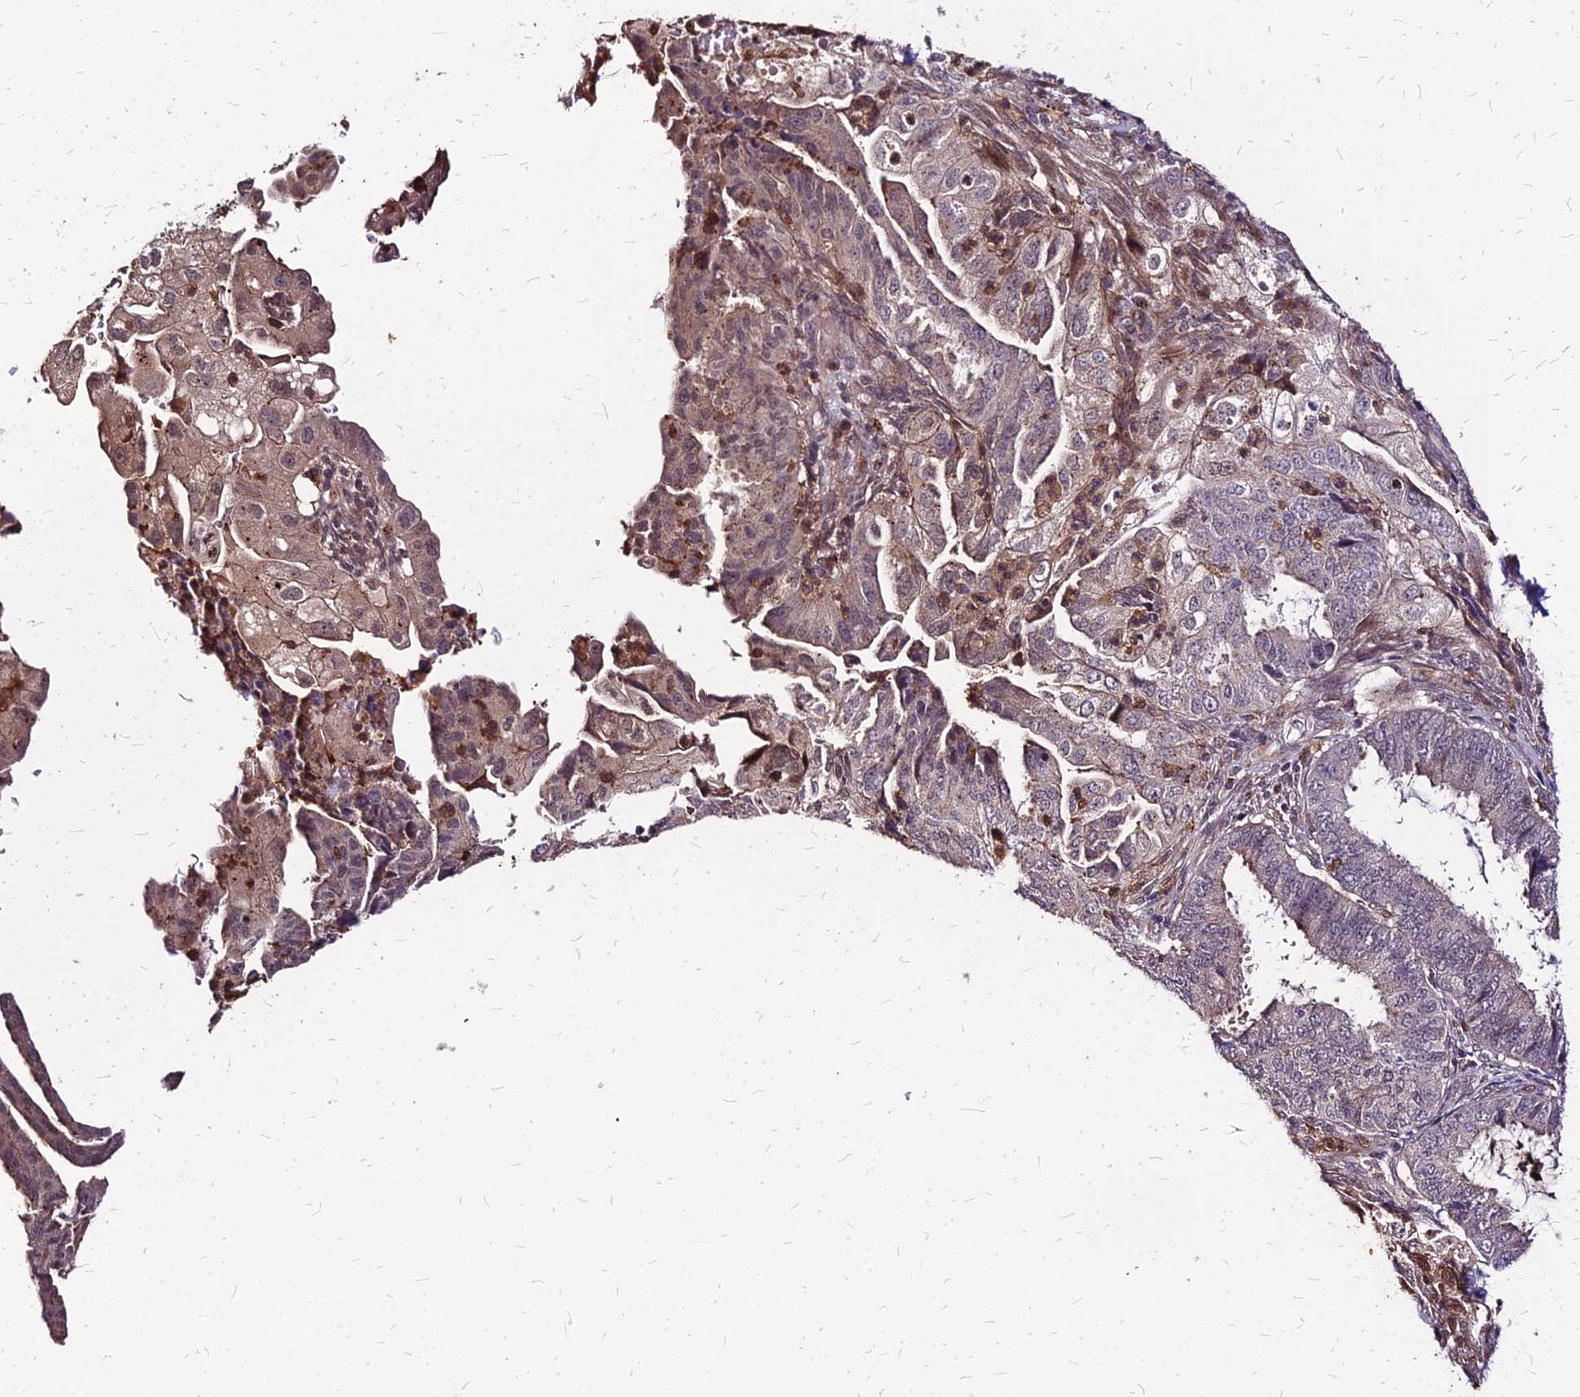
{"staining": {"intensity": "weak", "quantity": "25%-75%", "location": "cytoplasmic/membranous"}, "tissue": "endometrial cancer", "cell_type": "Tumor cells", "image_type": "cancer", "snomed": [{"axis": "morphology", "description": "Adenocarcinoma, NOS"}, {"axis": "topography", "description": "Endometrium"}], "caption": "Brown immunohistochemical staining in endometrial cancer (adenocarcinoma) shows weak cytoplasmic/membranous expression in approximately 25%-75% of tumor cells.", "gene": "APBA3", "patient": {"sex": "female", "age": 51}}